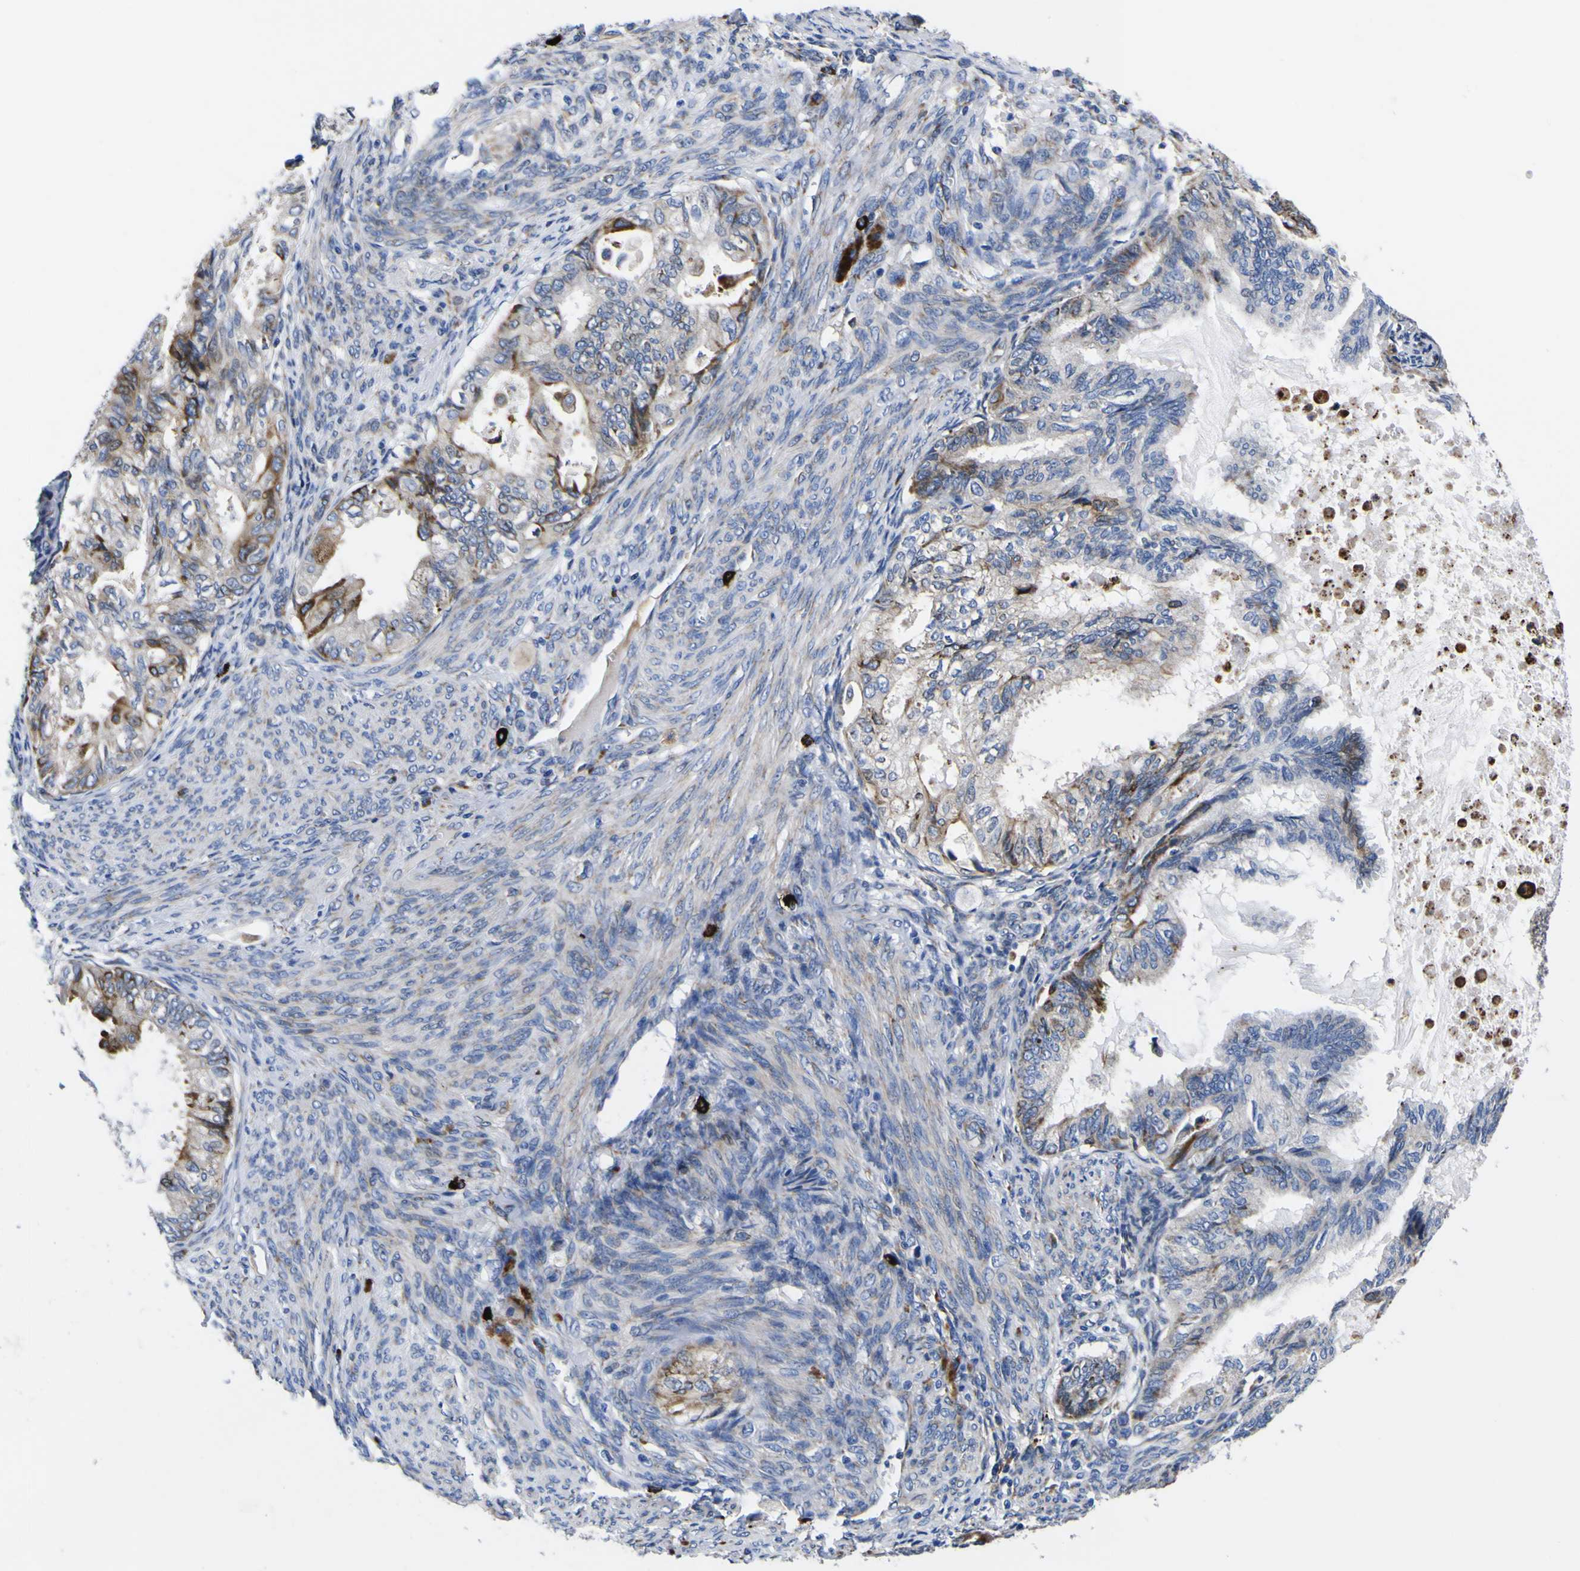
{"staining": {"intensity": "strong", "quantity": "25%-75%", "location": "cytoplasmic/membranous"}, "tissue": "cervical cancer", "cell_type": "Tumor cells", "image_type": "cancer", "snomed": [{"axis": "morphology", "description": "Normal tissue, NOS"}, {"axis": "morphology", "description": "Adenocarcinoma, NOS"}, {"axis": "topography", "description": "Cervix"}, {"axis": "topography", "description": "Endometrium"}], "caption": "Protein staining of adenocarcinoma (cervical) tissue demonstrates strong cytoplasmic/membranous expression in approximately 25%-75% of tumor cells. The protein of interest is shown in brown color, while the nuclei are stained blue.", "gene": "SCD", "patient": {"sex": "female", "age": 86}}